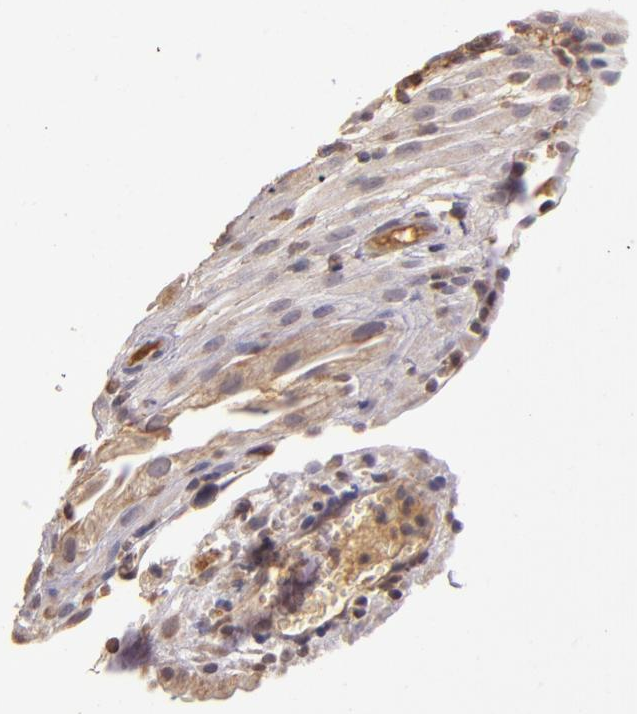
{"staining": {"intensity": "weak", "quantity": "25%-75%", "location": "cytoplasmic/membranous"}, "tissue": "placenta", "cell_type": "Trophoblastic cells", "image_type": "normal", "snomed": [{"axis": "morphology", "description": "Normal tissue, NOS"}, {"axis": "topography", "description": "Placenta"}], "caption": "Brown immunohistochemical staining in unremarkable human placenta displays weak cytoplasmic/membranous expression in approximately 25%-75% of trophoblastic cells. Using DAB (3,3'-diaminobenzidine) (brown) and hematoxylin (blue) stains, captured at high magnification using brightfield microscopy.", "gene": "ABL1", "patient": {"sex": "female", "age": 19}}